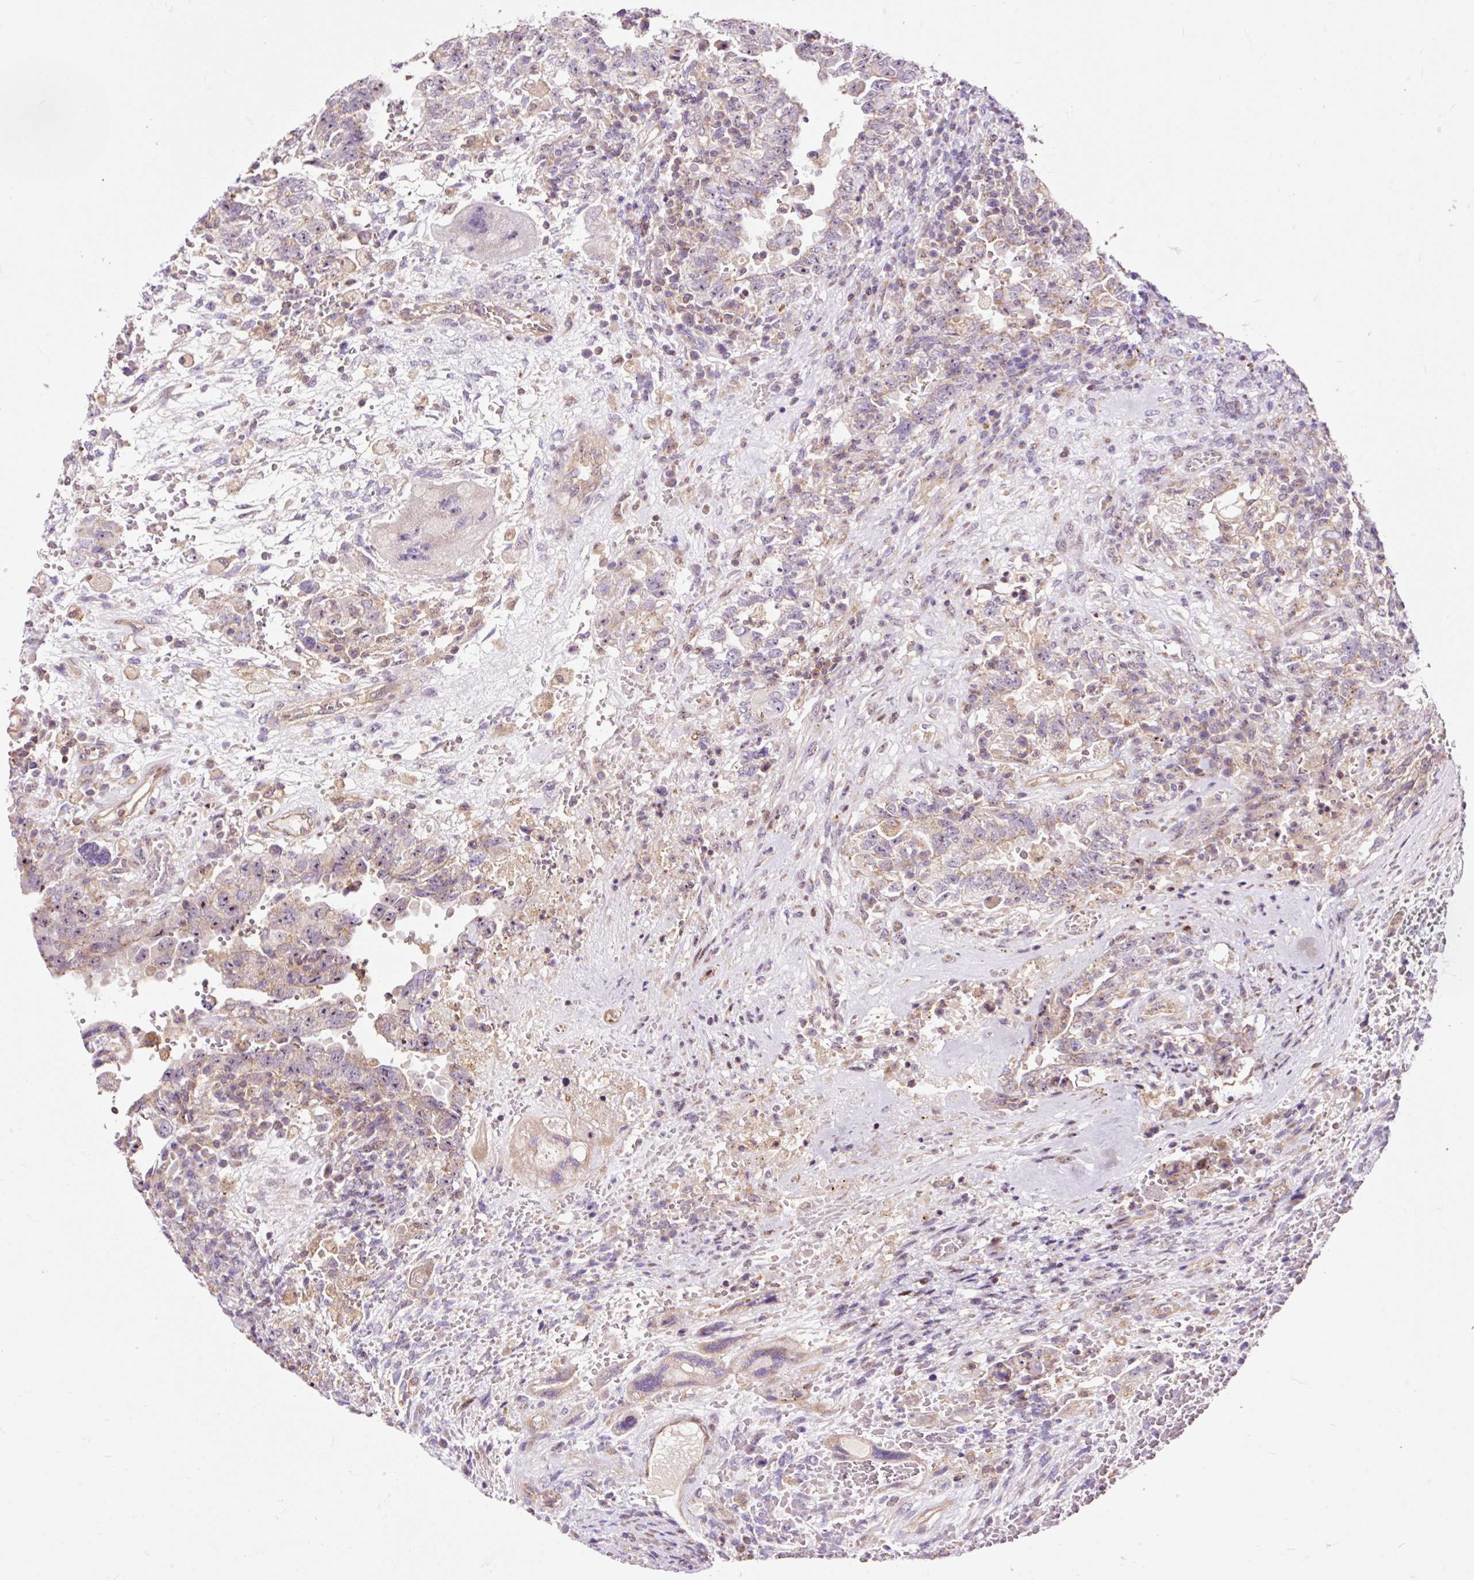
{"staining": {"intensity": "moderate", "quantity": "<25%", "location": "nuclear"}, "tissue": "testis cancer", "cell_type": "Tumor cells", "image_type": "cancer", "snomed": [{"axis": "morphology", "description": "Carcinoma, Embryonal, NOS"}, {"axis": "topography", "description": "Testis"}], "caption": "Moderate nuclear staining for a protein is seen in about <25% of tumor cells of testis embryonal carcinoma using immunohistochemistry.", "gene": "BOLA3", "patient": {"sex": "male", "age": 26}}